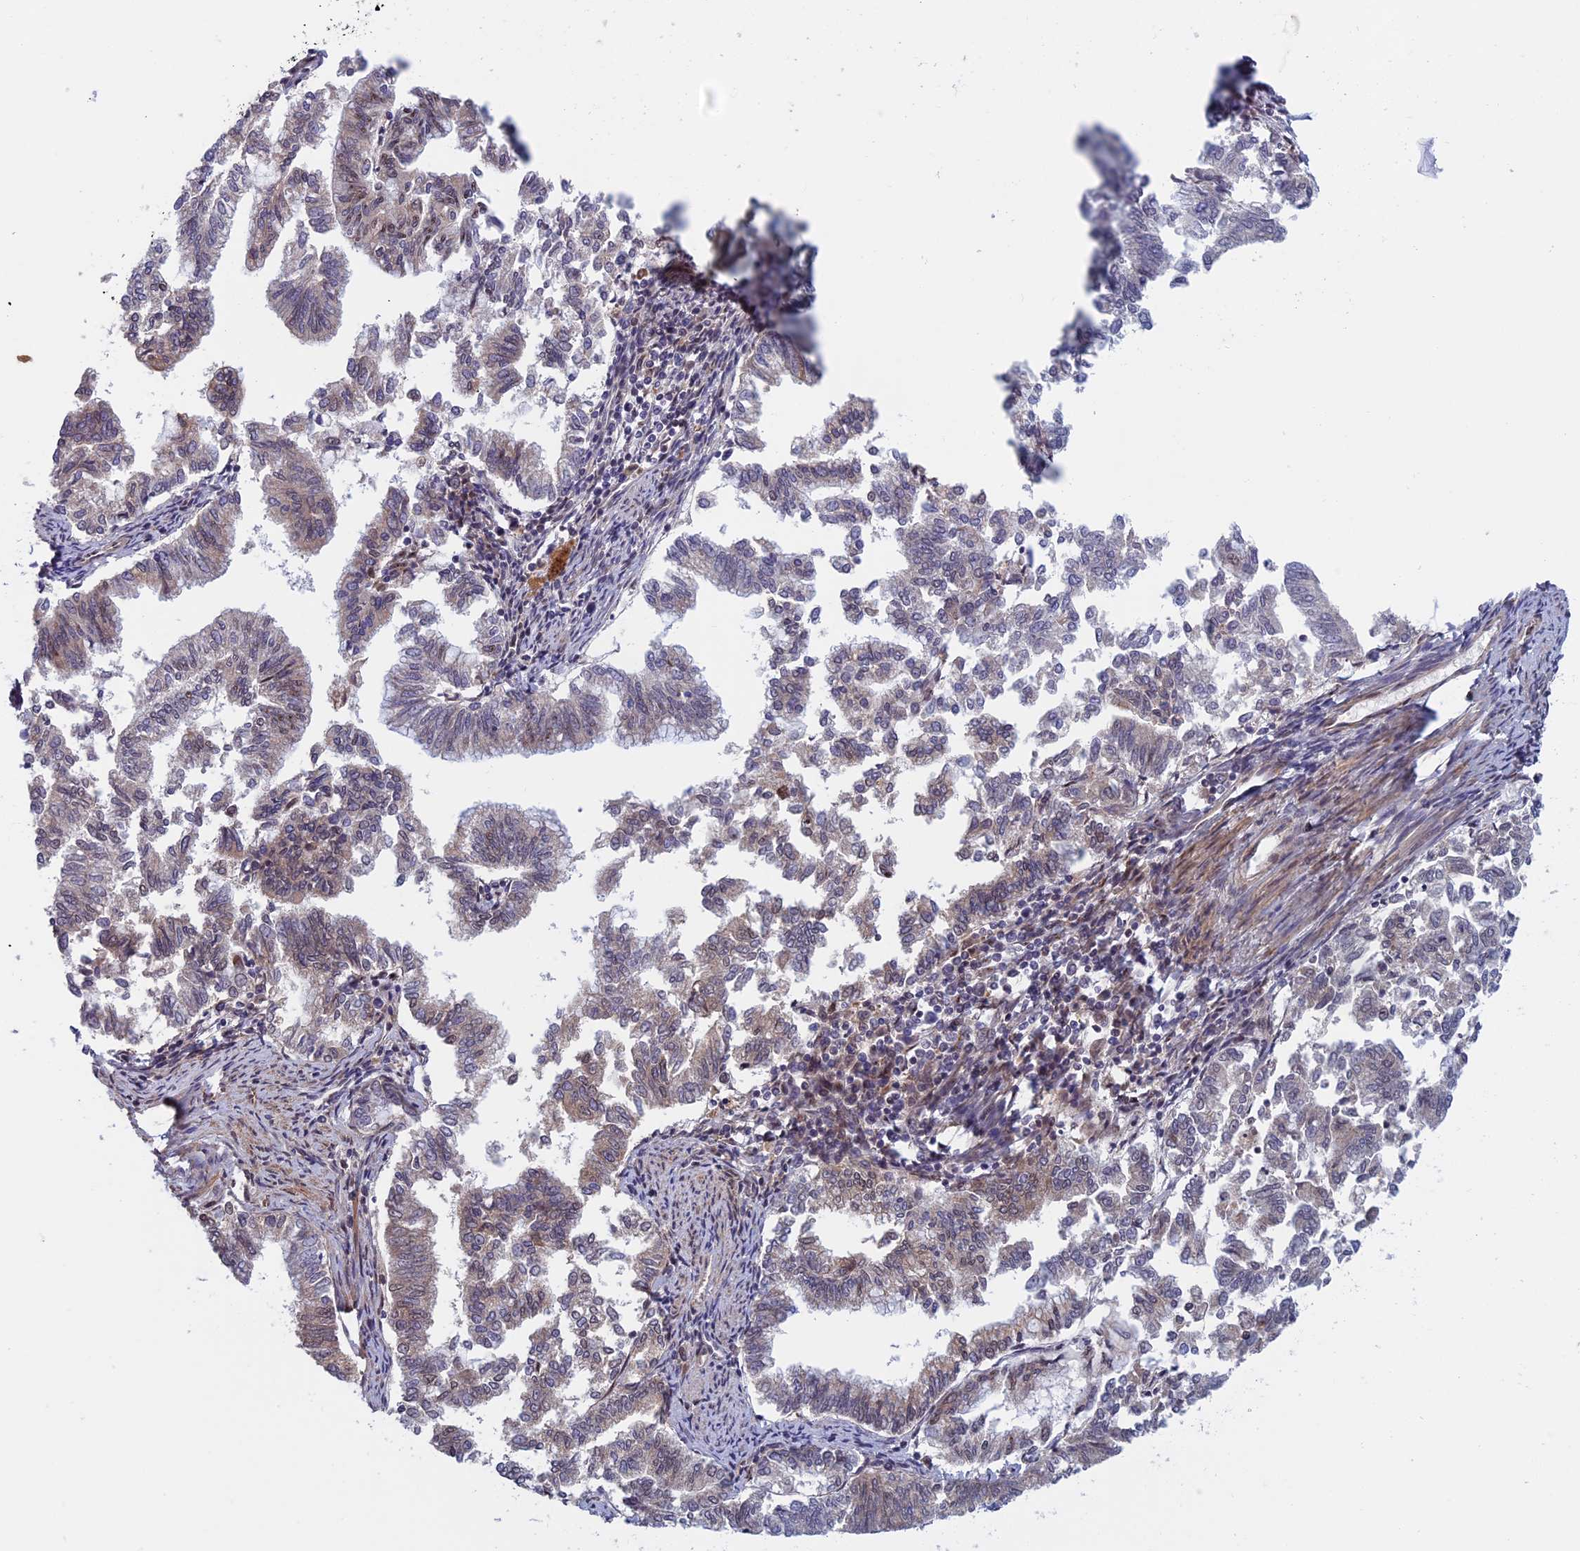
{"staining": {"intensity": "weak", "quantity": "<25%", "location": "cytoplasmic/membranous,nuclear"}, "tissue": "endometrial cancer", "cell_type": "Tumor cells", "image_type": "cancer", "snomed": [{"axis": "morphology", "description": "Adenocarcinoma, NOS"}, {"axis": "topography", "description": "Endometrium"}], "caption": "Adenocarcinoma (endometrial) was stained to show a protein in brown. There is no significant staining in tumor cells. (DAB (3,3'-diaminobenzidine) immunohistochemistry visualized using brightfield microscopy, high magnification).", "gene": "FADS1", "patient": {"sex": "female", "age": 79}}